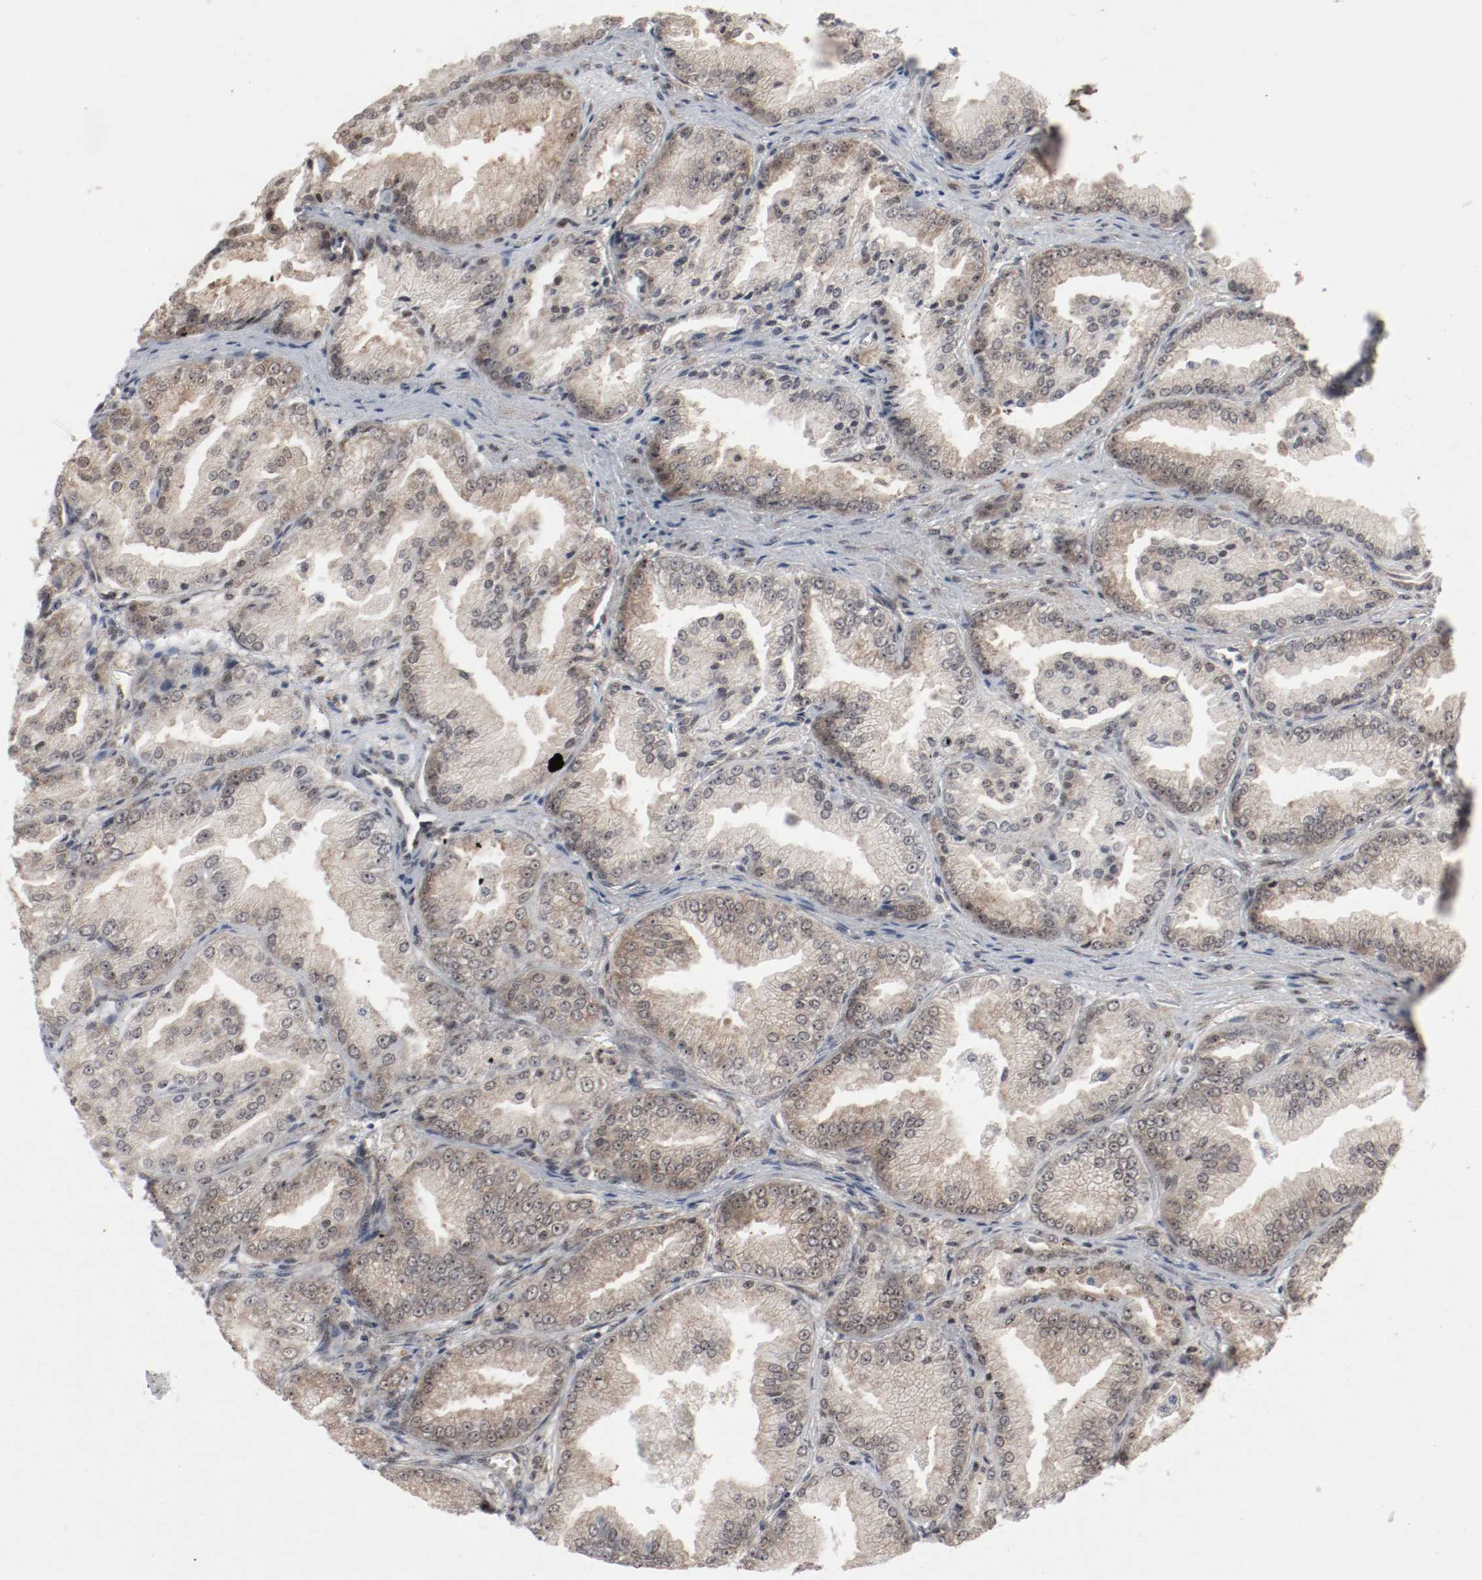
{"staining": {"intensity": "weak", "quantity": ">75%", "location": "cytoplasmic/membranous,nuclear"}, "tissue": "prostate cancer", "cell_type": "Tumor cells", "image_type": "cancer", "snomed": [{"axis": "morphology", "description": "Adenocarcinoma, High grade"}, {"axis": "topography", "description": "Prostate"}], "caption": "The immunohistochemical stain labels weak cytoplasmic/membranous and nuclear staining in tumor cells of high-grade adenocarcinoma (prostate) tissue.", "gene": "CSNK2B", "patient": {"sex": "male", "age": 61}}